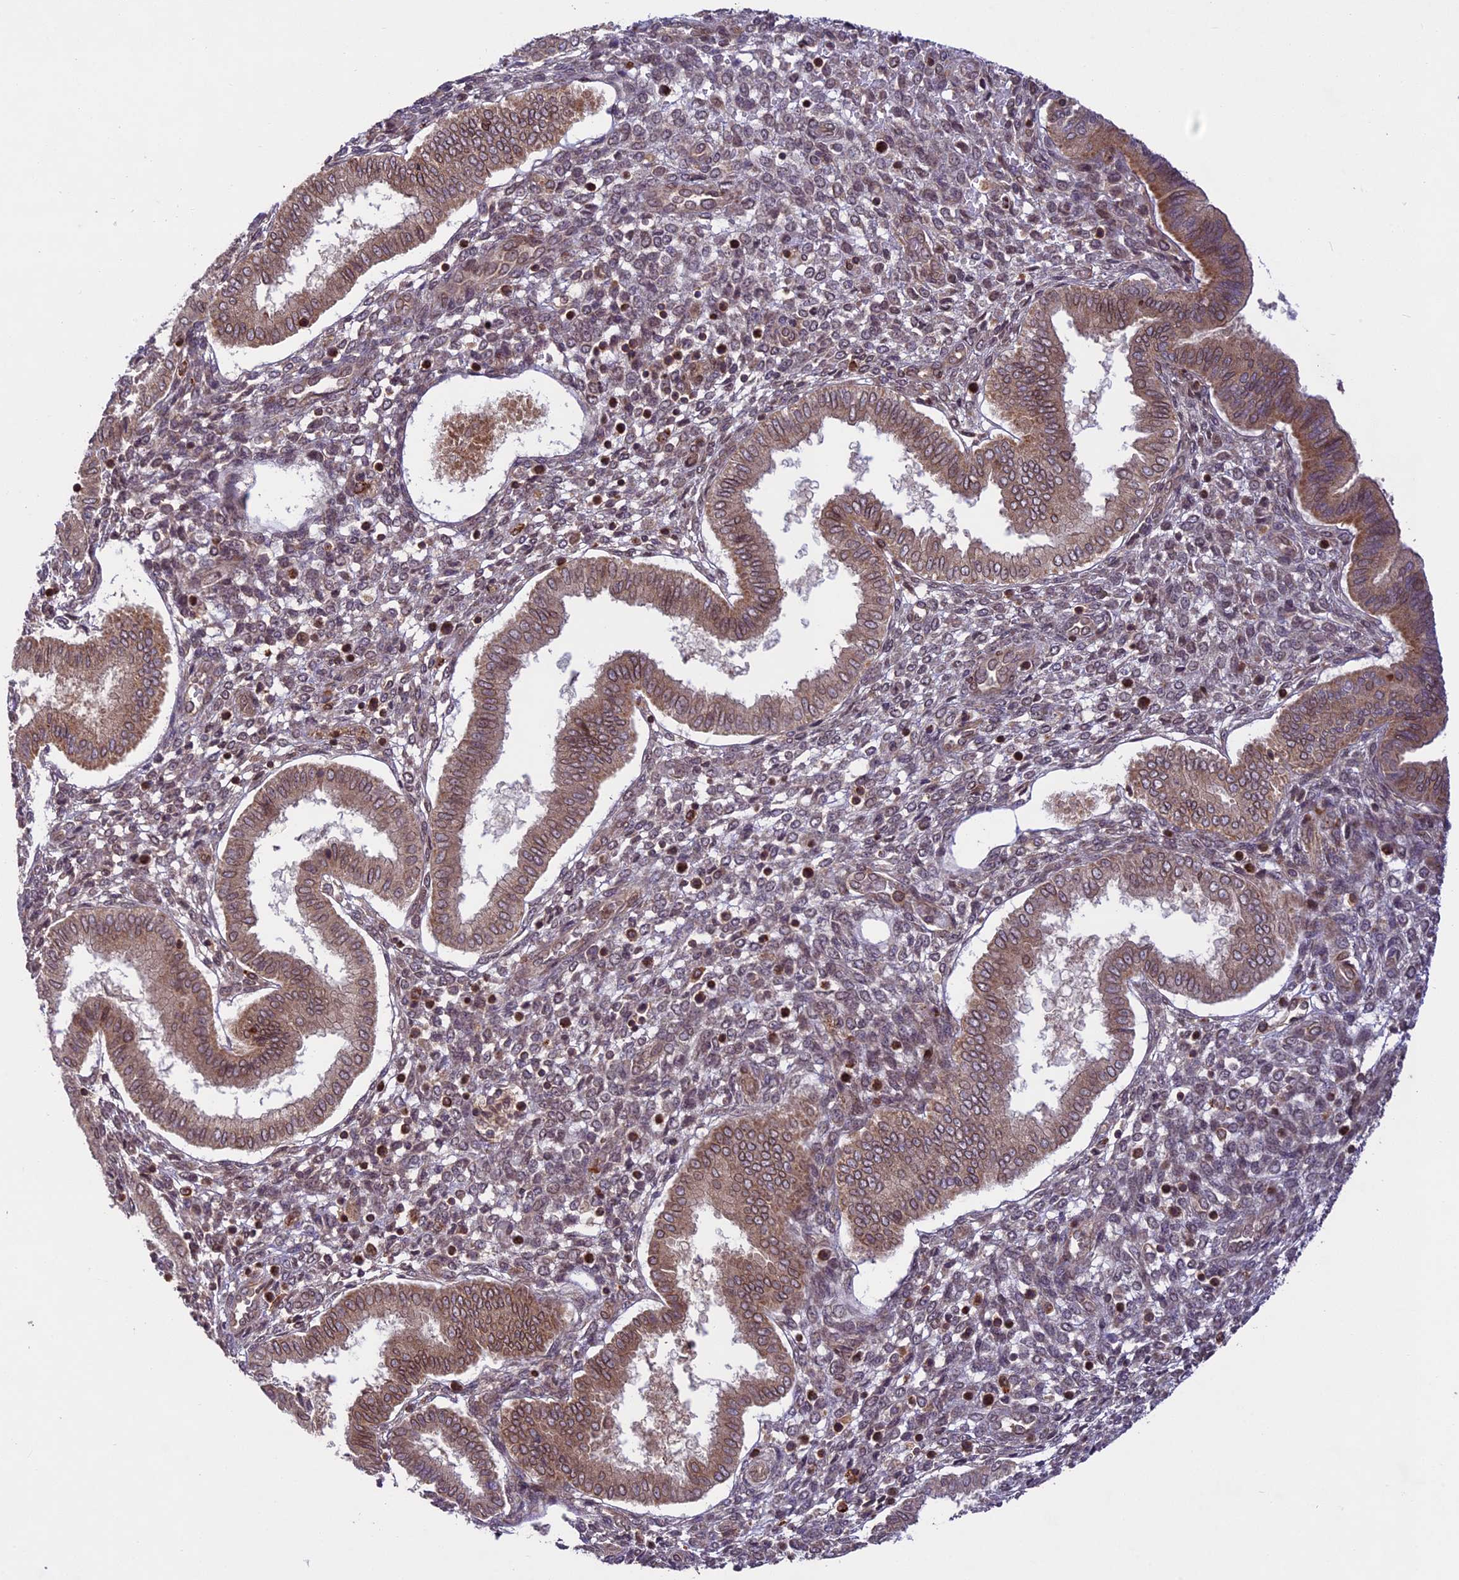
{"staining": {"intensity": "weak", "quantity": "<25%", "location": "cytoplasmic/membranous,nuclear"}, "tissue": "endometrium", "cell_type": "Cells in endometrial stroma", "image_type": "normal", "snomed": [{"axis": "morphology", "description": "Normal tissue, NOS"}, {"axis": "topography", "description": "Endometrium"}], "caption": "There is no significant positivity in cells in endometrial stroma of endometrium. (DAB IHC, high magnification).", "gene": "DGKH", "patient": {"sex": "female", "age": 24}}